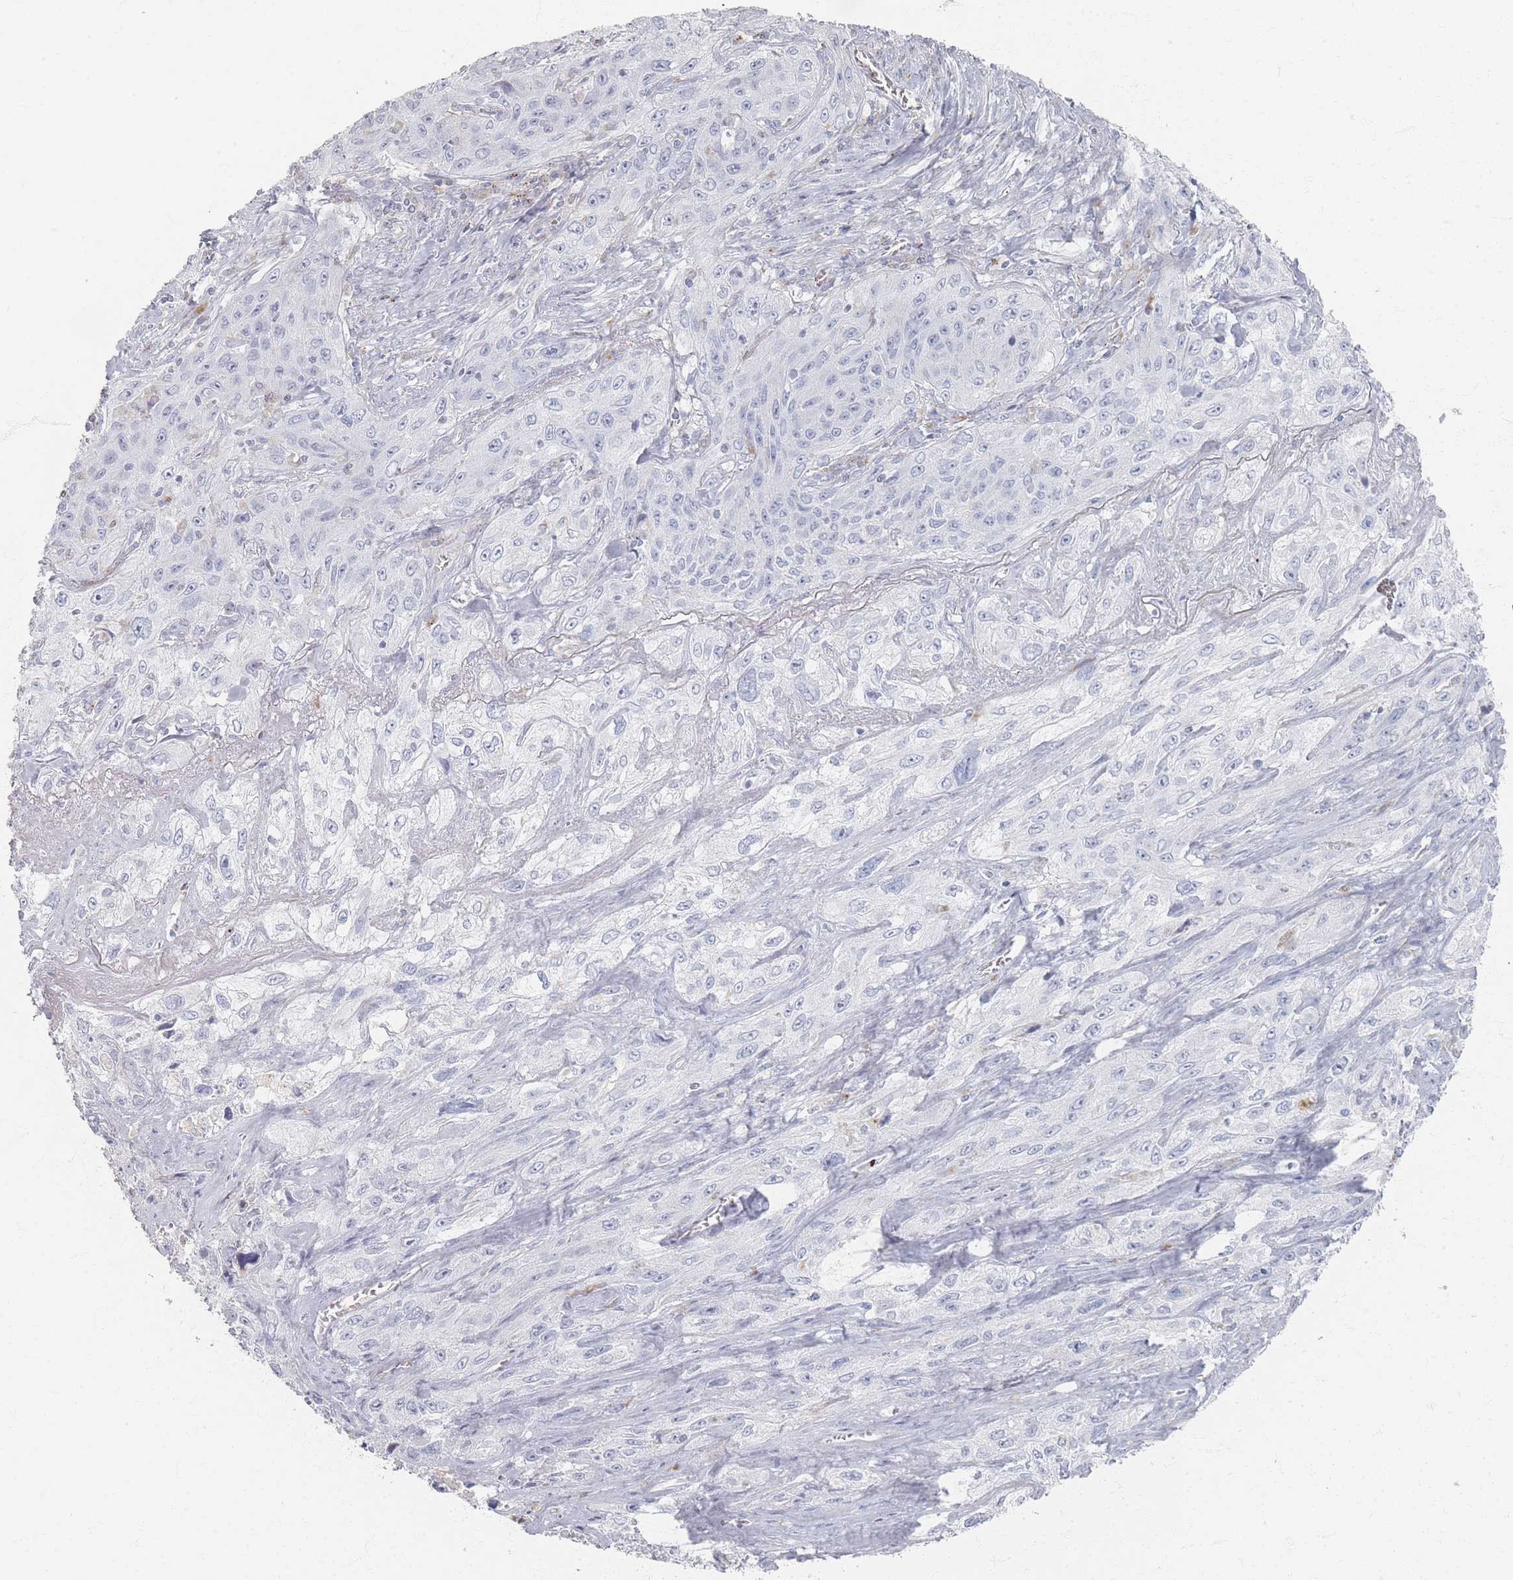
{"staining": {"intensity": "negative", "quantity": "none", "location": "none"}, "tissue": "lung cancer", "cell_type": "Tumor cells", "image_type": "cancer", "snomed": [{"axis": "morphology", "description": "Squamous cell carcinoma, NOS"}, {"axis": "topography", "description": "Lung"}], "caption": "Lung cancer stained for a protein using immunohistochemistry demonstrates no expression tumor cells.", "gene": "SLC2A11", "patient": {"sex": "female", "age": 69}}